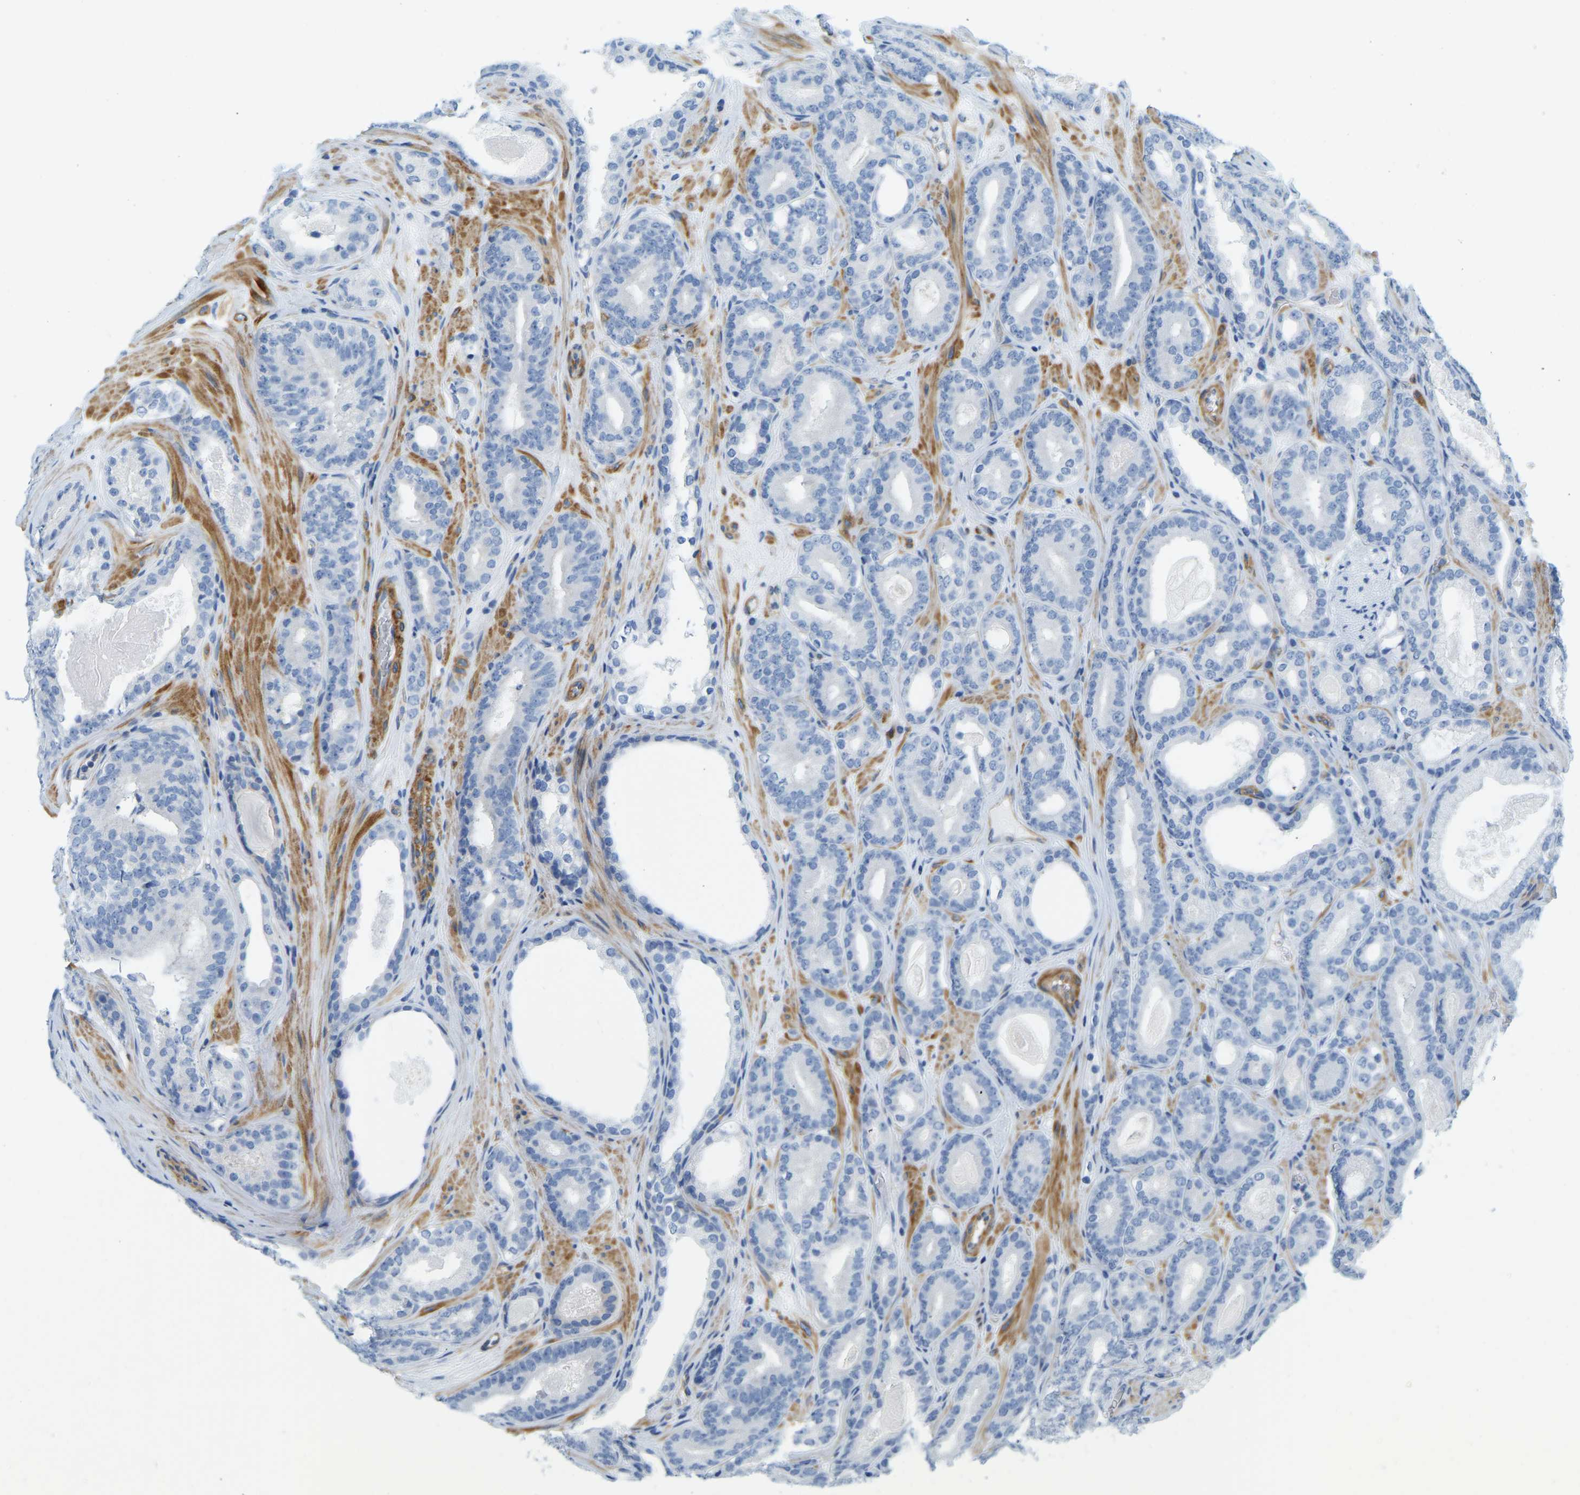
{"staining": {"intensity": "negative", "quantity": "none", "location": "none"}, "tissue": "prostate cancer", "cell_type": "Tumor cells", "image_type": "cancer", "snomed": [{"axis": "morphology", "description": "Adenocarcinoma, High grade"}, {"axis": "topography", "description": "Prostate"}], "caption": "Immunohistochemistry (IHC) micrograph of human prostate cancer stained for a protein (brown), which shows no staining in tumor cells.", "gene": "MYL3", "patient": {"sex": "male", "age": 60}}